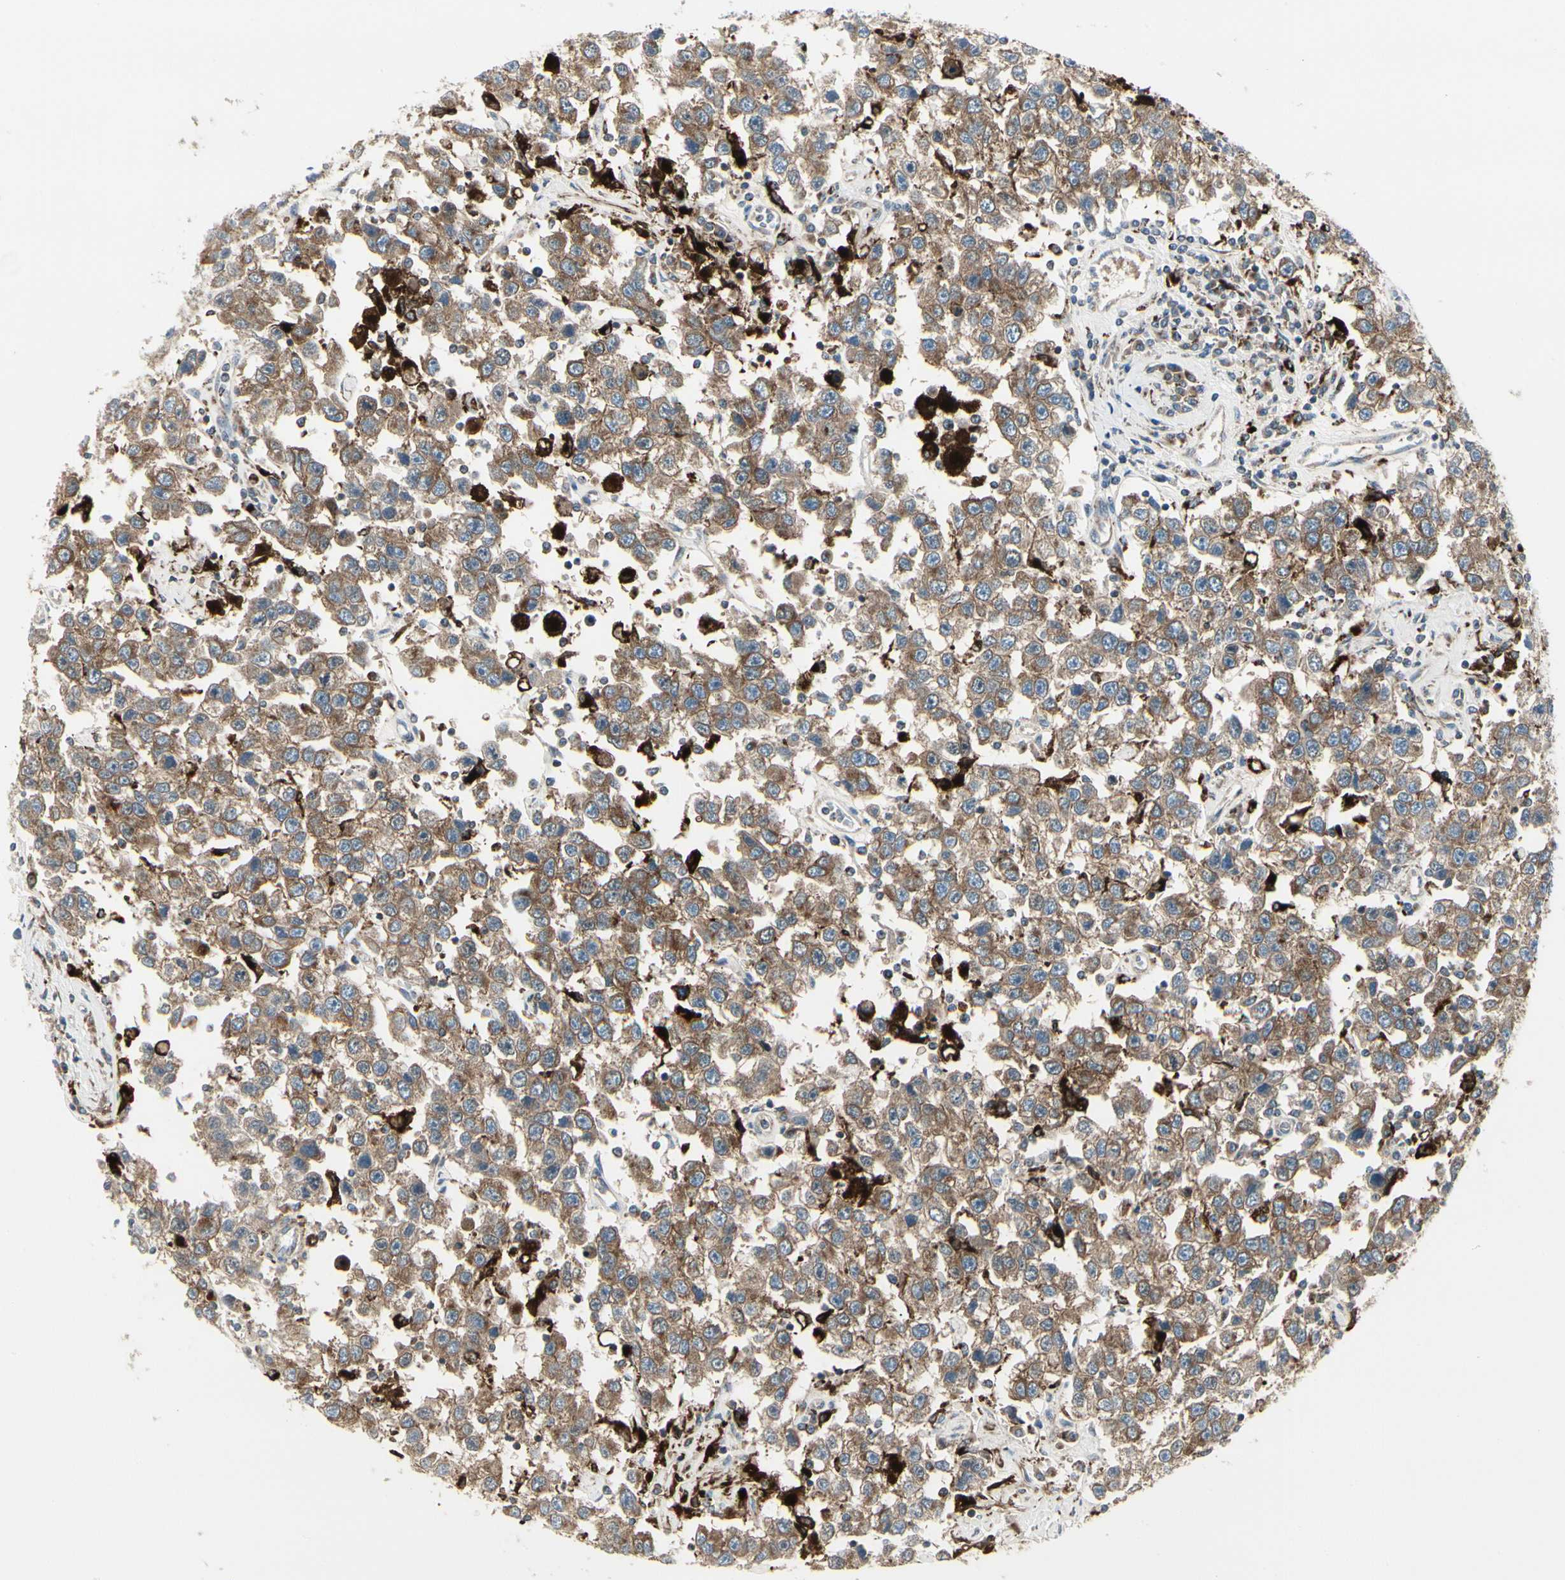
{"staining": {"intensity": "moderate", "quantity": ">75%", "location": "cytoplasmic/membranous"}, "tissue": "testis cancer", "cell_type": "Tumor cells", "image_type": "cancer", "snomed": [{"axis": "morphology", "description": "Seminoma, NOS"}, {"axis": "topography", "description": "Testis"}], "caption": "This histopathology image exhibits testis seminoma stained with IHC to label a protein in brown. The cytoplasmic/membranous of tumor cells show moderate positivity for the protein. Nuclei are counter-stained blue.", "gene": "ATP6V1B2", "patient": {"sex": "male", "age": 41}}